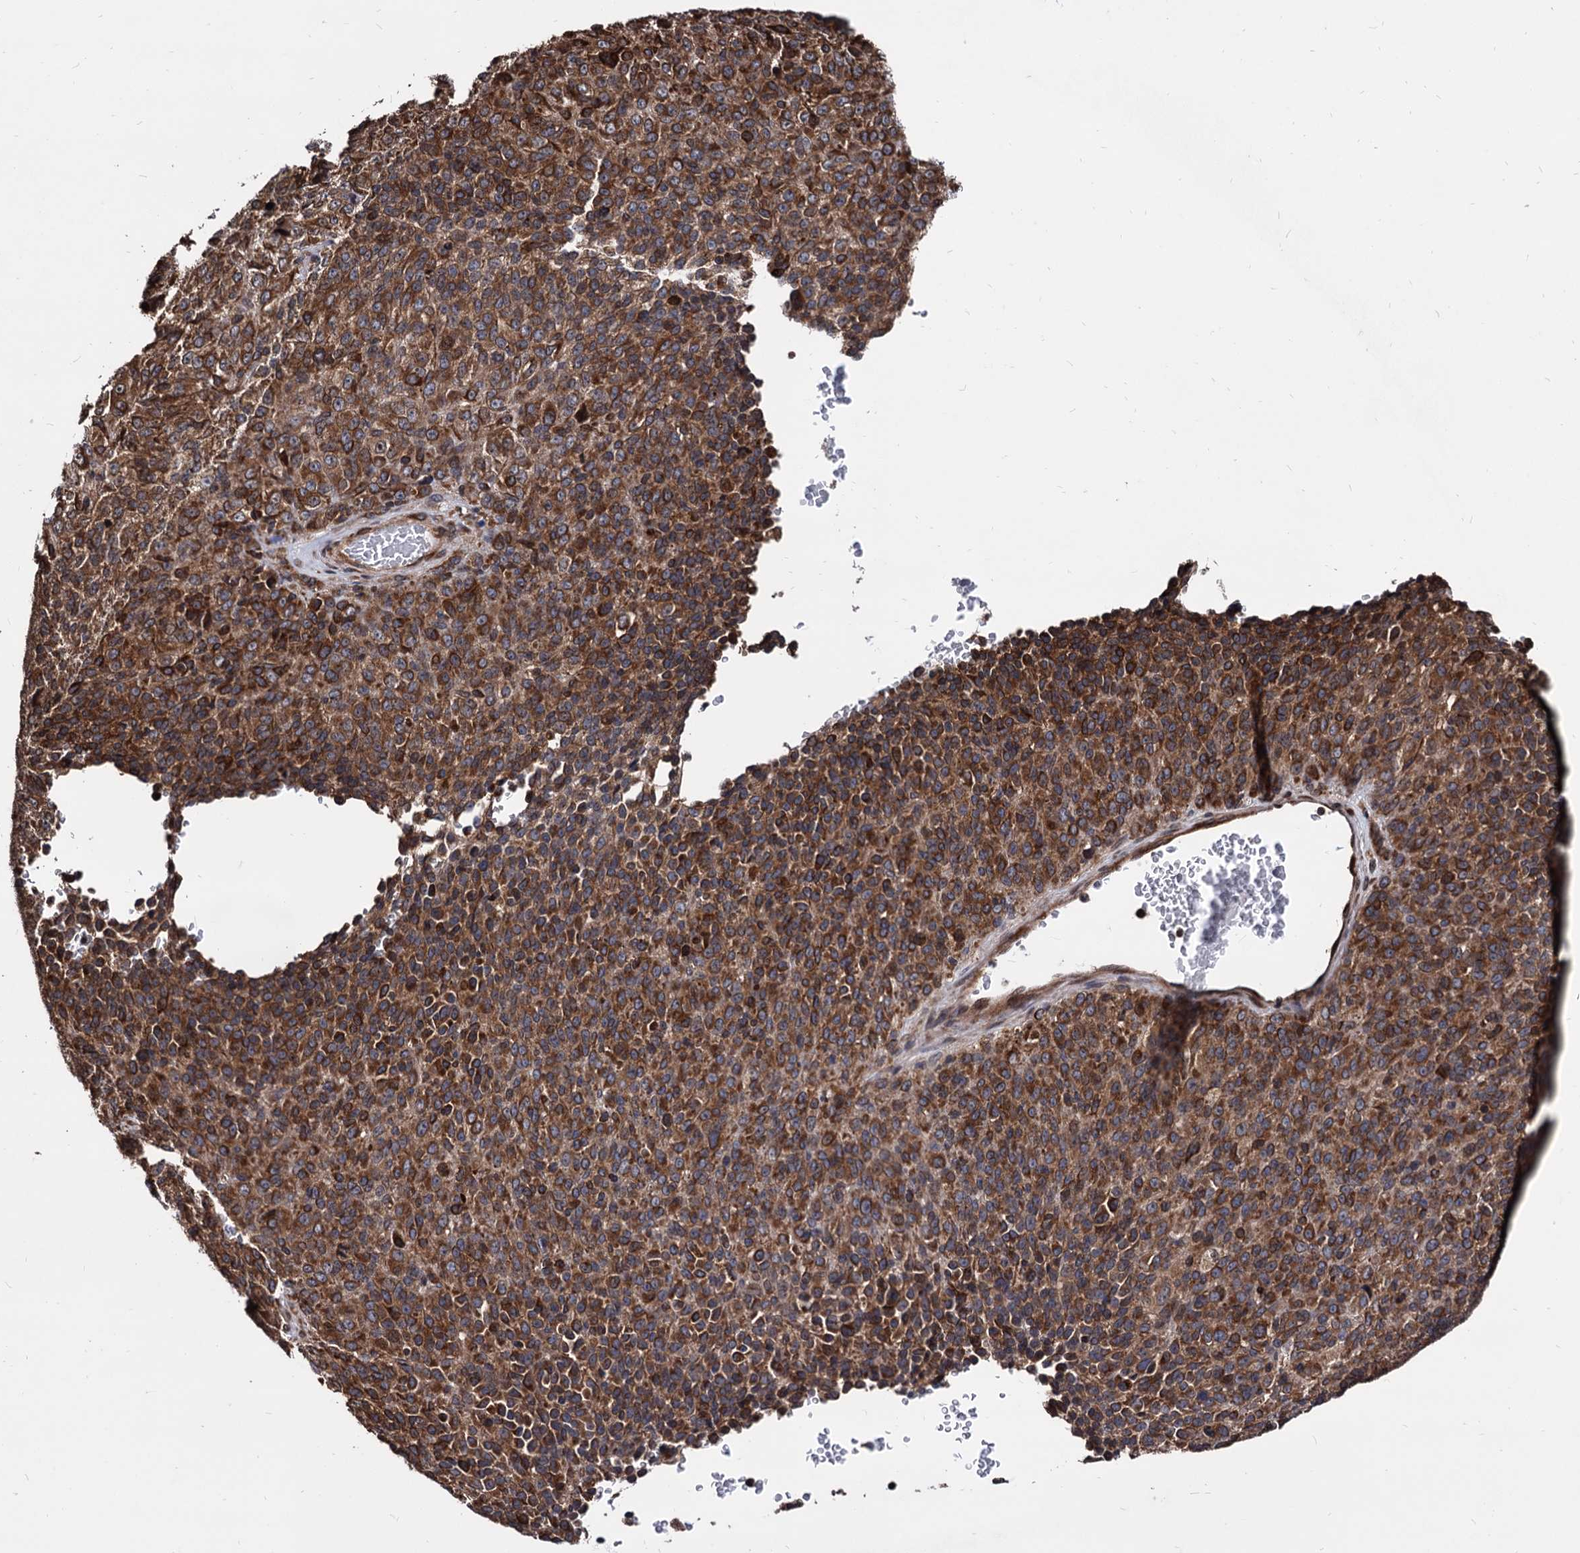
{"staining": {"intensity": "strong", "quantity": ">75%", "location": "cytoplasmic/membranous"}, "tissue": "melanoma", "cell_type": "Tumor cells", "image_type": "cancer", "snomed": [{"axis": "morphology", "description": "Malignant melanoma, Metastatic site"}, {"axis": "topography", "description": "Brain"}], "caption": "A brown stain labels strong cytoplasmic/membranous positivity of a protein in human malignant melanoma (metastatic site) tumor cells.", "gene": "ANKRD12", "patient": {"sex": "female", "age": 56}}